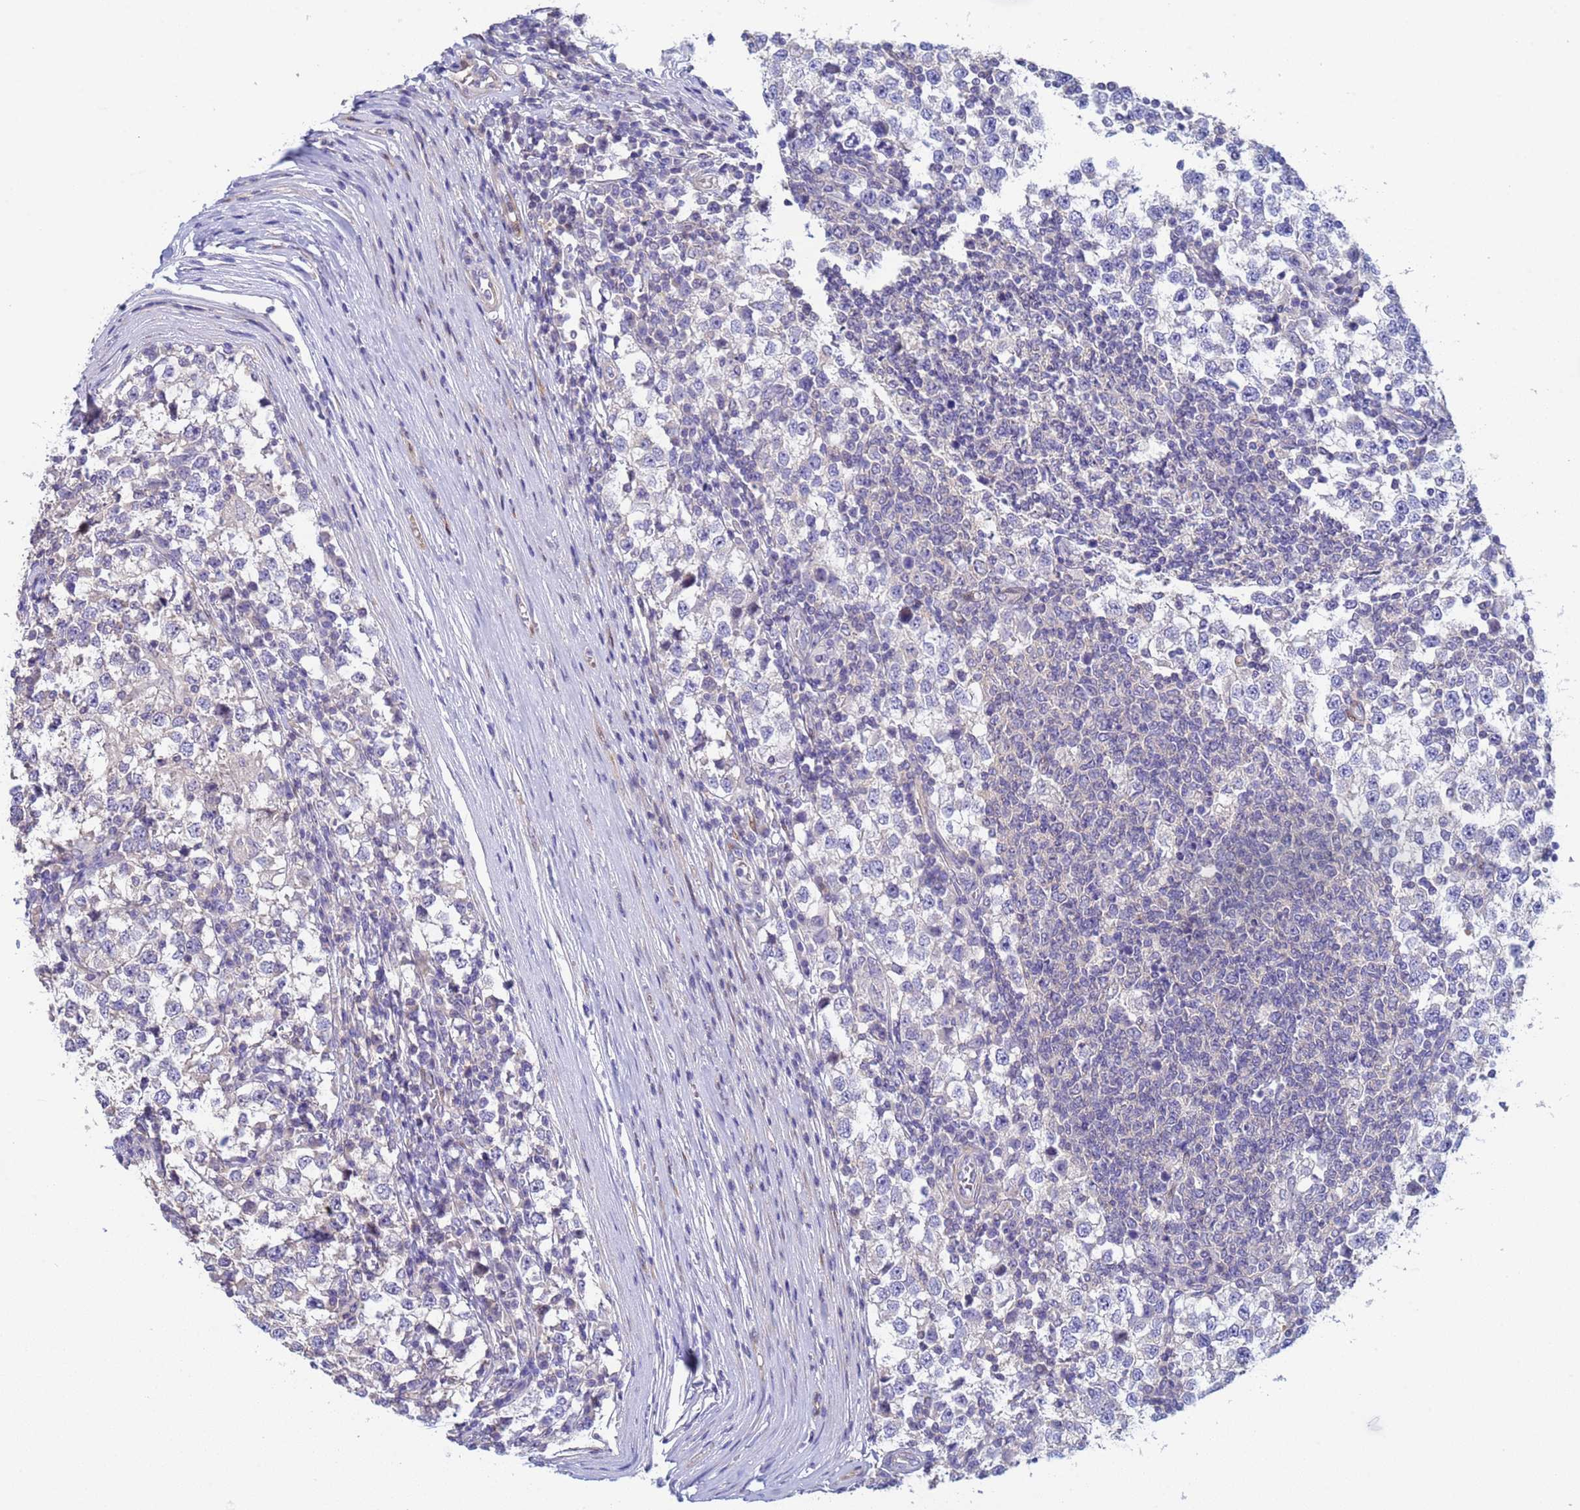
{"staining": {"intensity": "negative", "quantity": "none", "location": "none"}, "tissue": "testis cancer", "cell_type": "Tumor cells", "image_type": "cancer", "snomed": [{"axis": "morphology", "description": "Seminoma, NOS"}, {"axis": "topography", "description": "Testis"}], "caption": "This is an immunohistochemistry (IHC) image of testis cancer (seminoma). There is no staining in tumor cells.", "gene": "PPP6R1", "patient": {"sex": "male", "age": 65}}